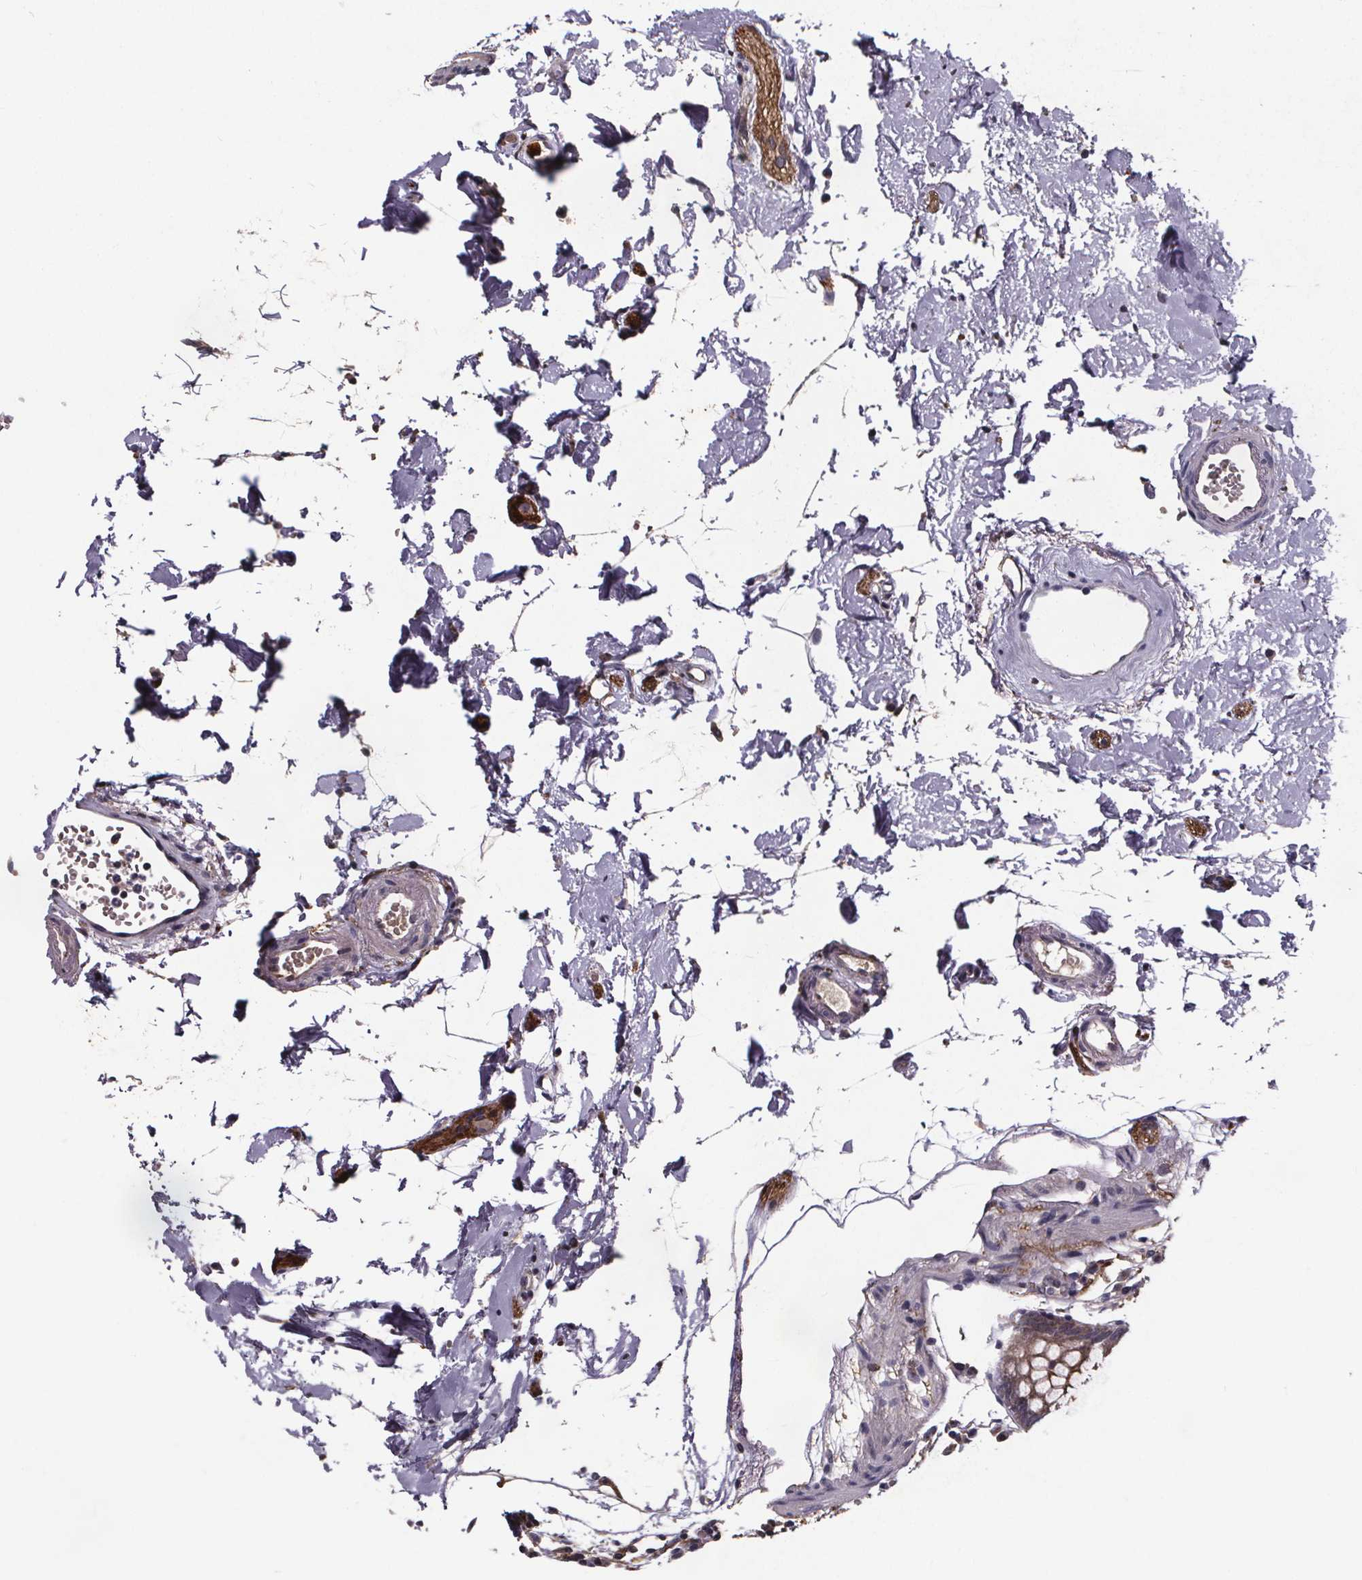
{"staining": {"intensity": "moderate", "quantity": "<25%", "location": "cytoplasmic/membranous,nuclear"}, "tissue": "colon", "cell_type": "Endothelial cells", "image_type": "normal", "snomed": [{"axis": "morphology", "description": "Normal tissue, NOS"}, {"axis": "topography", "description": "Colon"}], "caption": "DAB (3,3'-diaminobenzidine) immunohistochemical staining of unremarkable colon reveals moderate cytoplasmic/membranous,nuclear protein positivity in about <25% of endothelial cells. Nuclei are stained in blue.", "gene": "FASTKD3", "patient": {"sex": "female", "age": 84}}